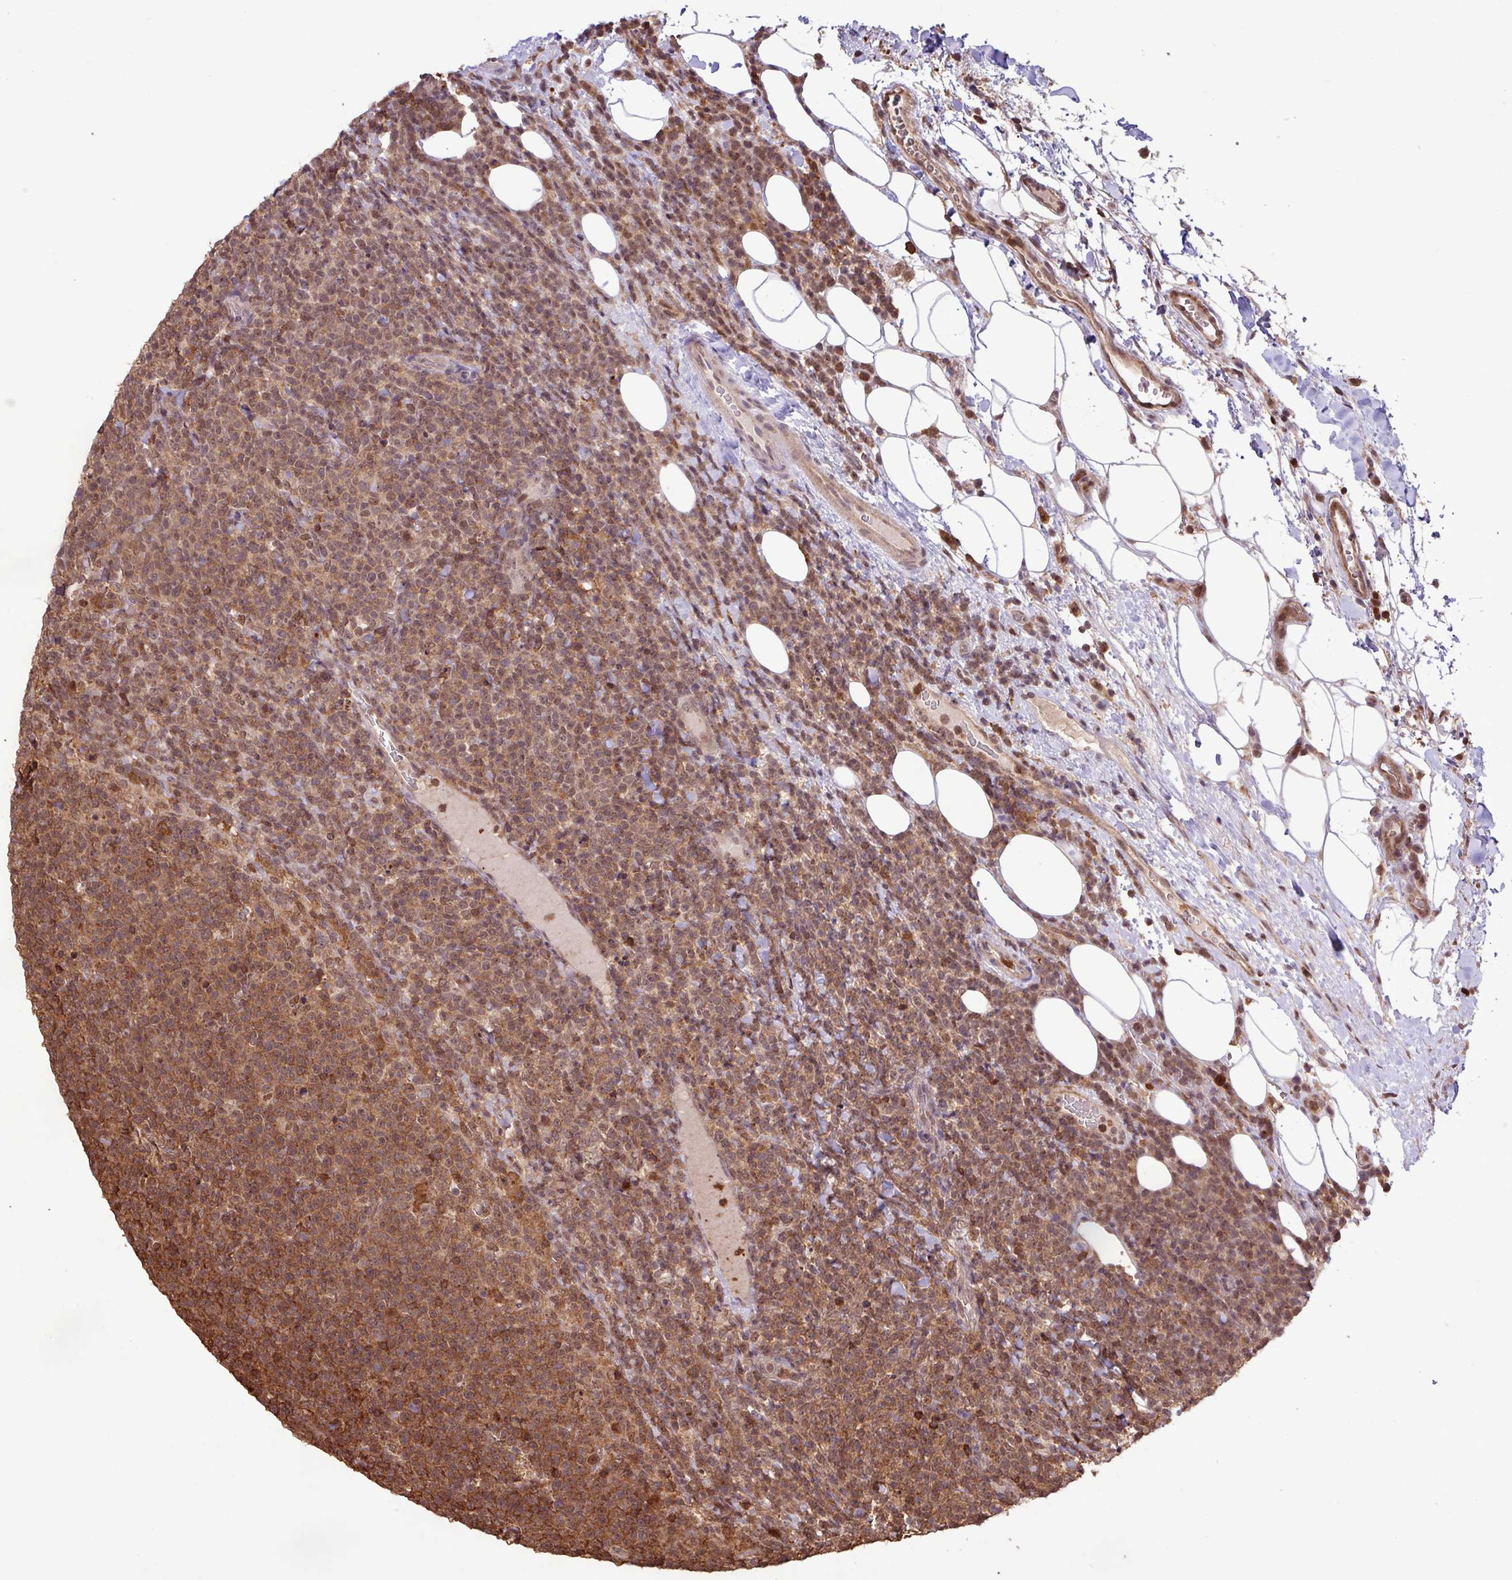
{"staining": {"intensity": "moderate", "quantity": ">75%", "location": "cytoplasmic/membranous,nuclear"}, "tissue": "lymphoma", "cell_type": "Tumor cells", "image_type": "cancer", "snomed": [{"axis": "morphology", "description": "Malignant lymphoma, non-Hodgkin's type, High grade"}, {"axis": "topography", "description": "Lymph node"}], "caption": "Brown immunohistochemical staining in human malignant lymphoma, non-Hodgkin's type (high-grade) displays moderate cytoplasmic/membranous and nuclear staining in about >75% of tumor cells. Nuclei are stained in blue.", "gene": "GON7", "patient": {"sex": "male", "age": 61}}